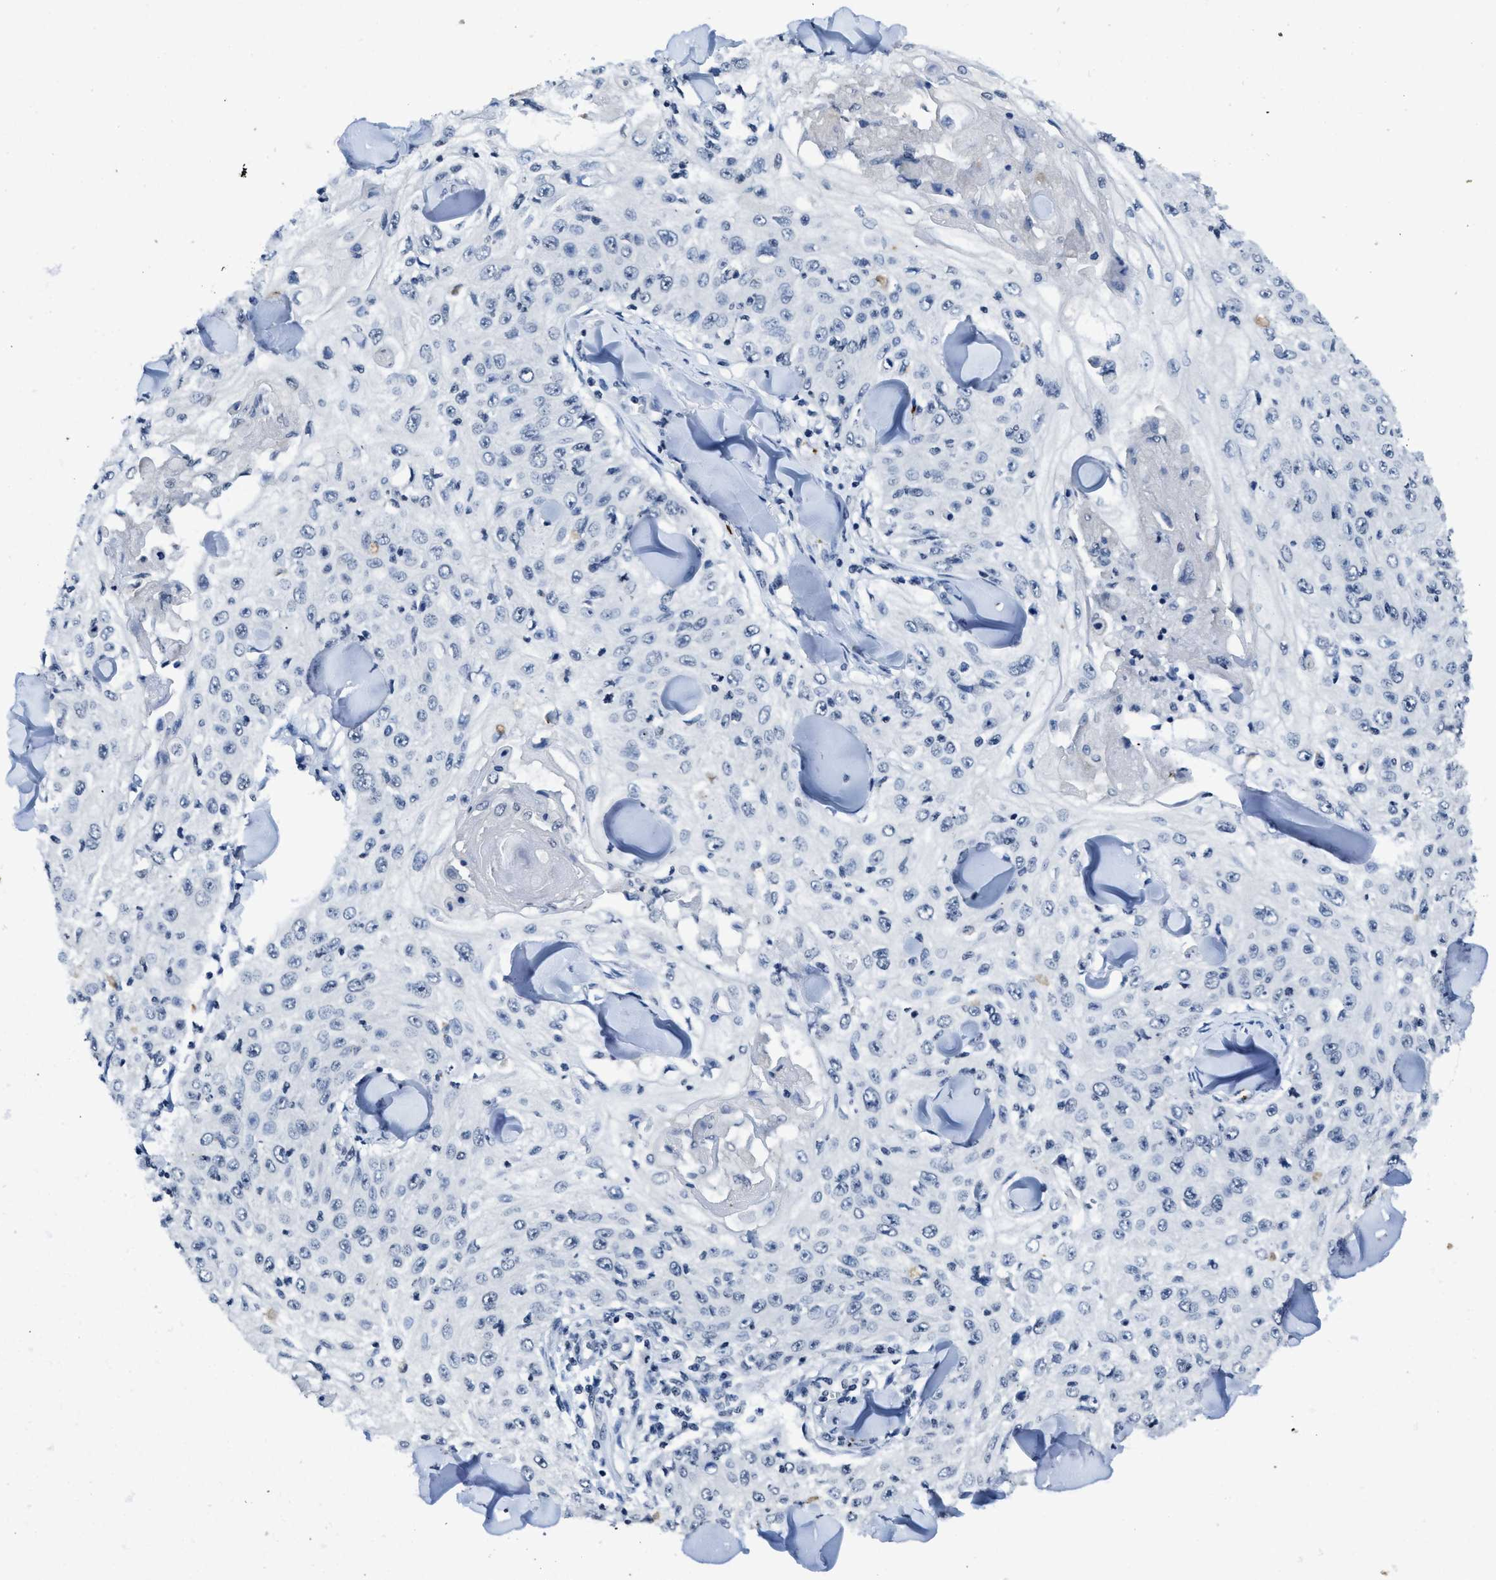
{"staining": {"intensity": "negative", "quantity": "none", "location": "none"}, "tissue": "skin cancer", "cell_type": "Tumor cells", "image_type": "cancer", "snomed": [{"axis": "morphology", "description": "Squamous cell carcinoma, NOS"}, {"axis": "topography", "description": "Skin"}], "caption": "Immunohistochemical staining of human skin cancer (squamous cell carcinoma) reveals no significant staining in tumor cells. (DAB (3,3'-diaminobenzidine) immunohistochemistry visualized using brightfield microscopy, high magnification).", "gene": "ITGA2B", "patient": {"sex": "male", "age": 86}}